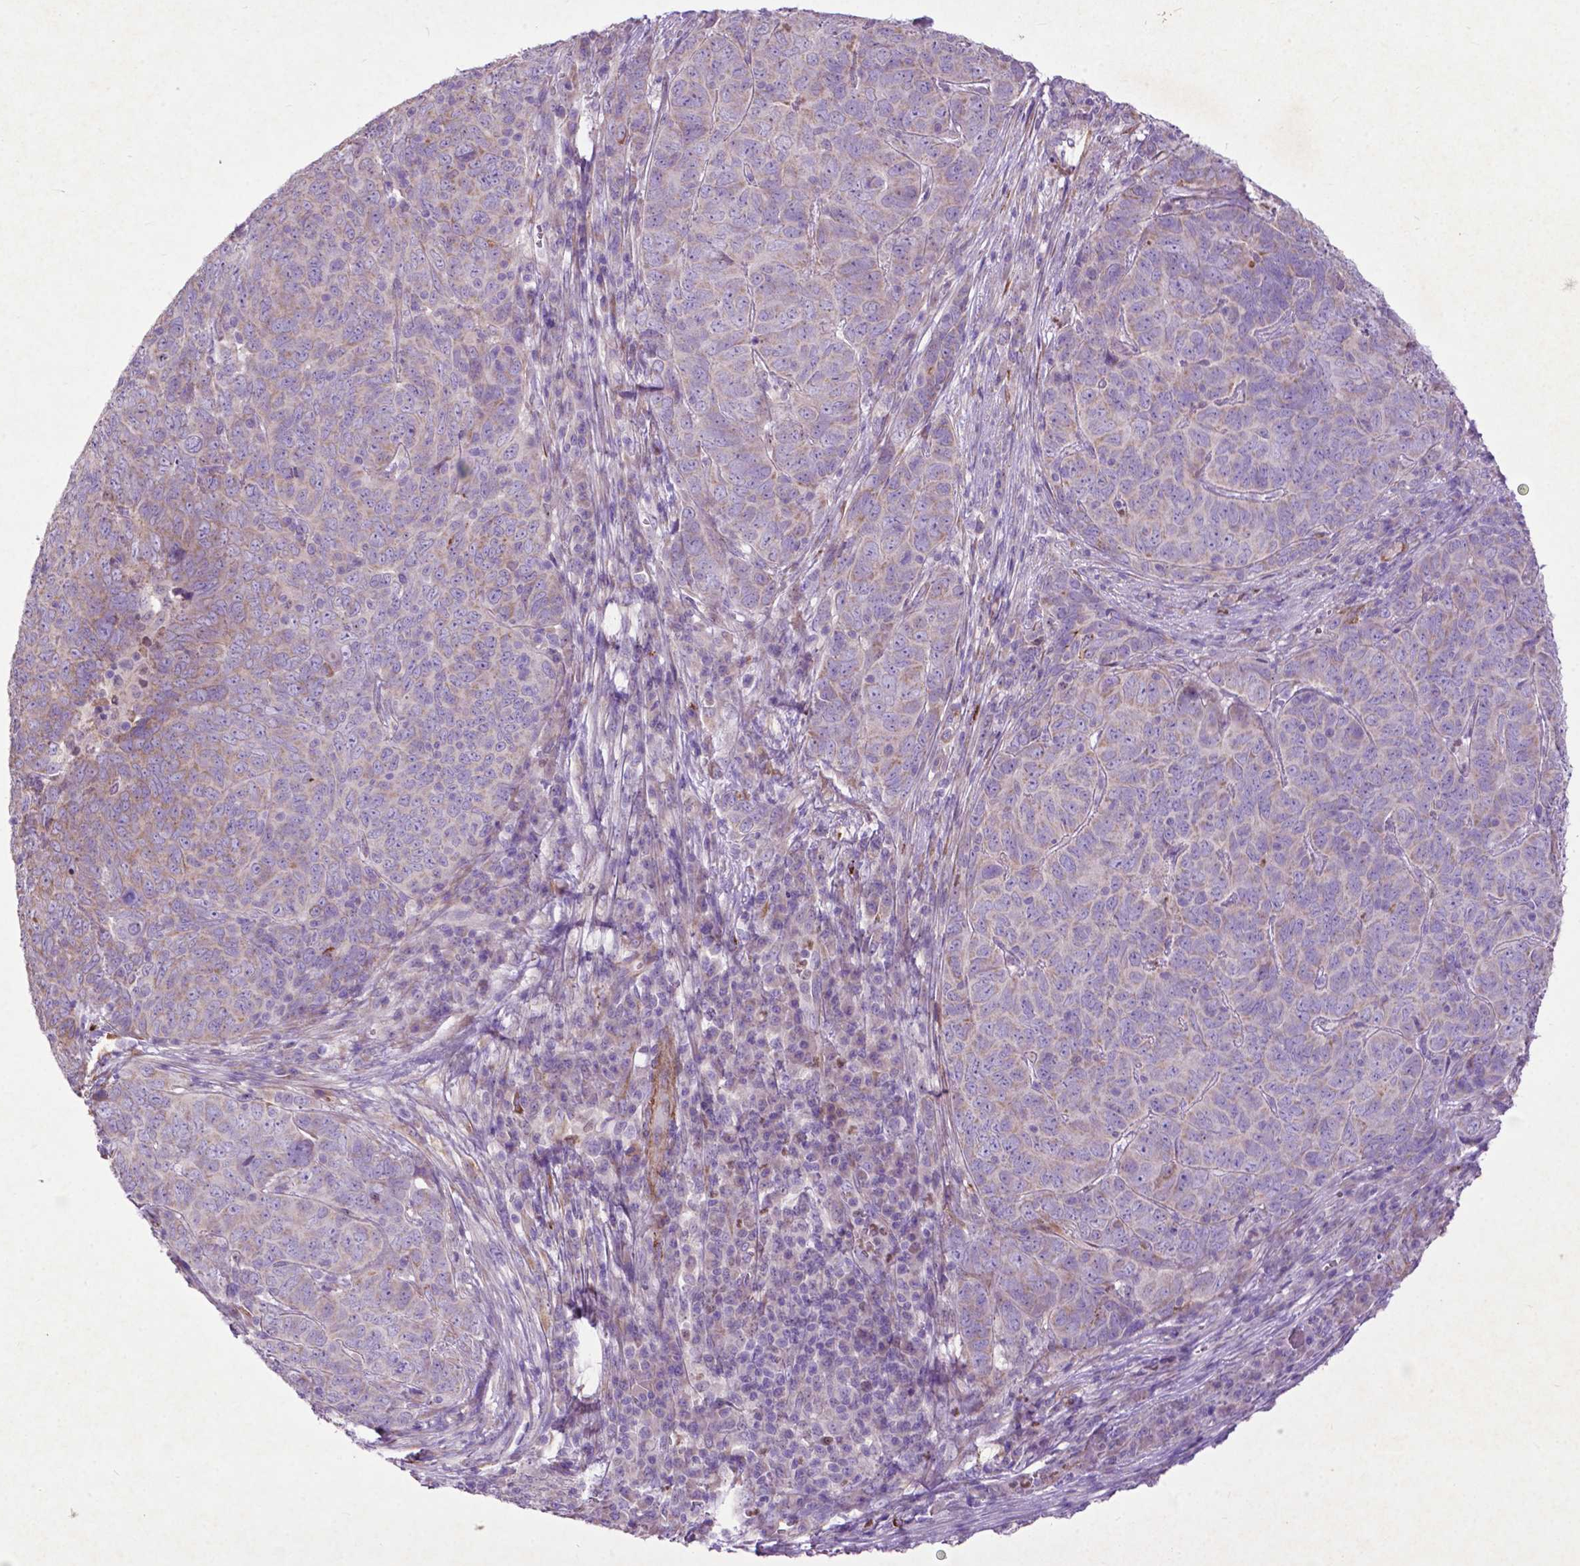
{"staining": {"intensity": "weak", "quantity": "<25%", "location": "cytoplasmic/membranous"}, "tissue": "skin cancer", "cell_type": "Tumor cells", "image_type": "cancer", "snomed": [{"axis": "morphology", "description": "Squamous cell carcinoma, NOS"}, {"axis": "topography", "description": "Skin"}, {"axis": "topography", "description": "Anal"}], "caption": "IHC photomicrograph of neoplastic tissue: squamous cell carcinoma (skin) stained with DAB (3,3'-diaminobenzidine) shows no significant protein staining in tumor cells.", "gene": "THEGL", "patient": {"sex": "female", "age": 51}}